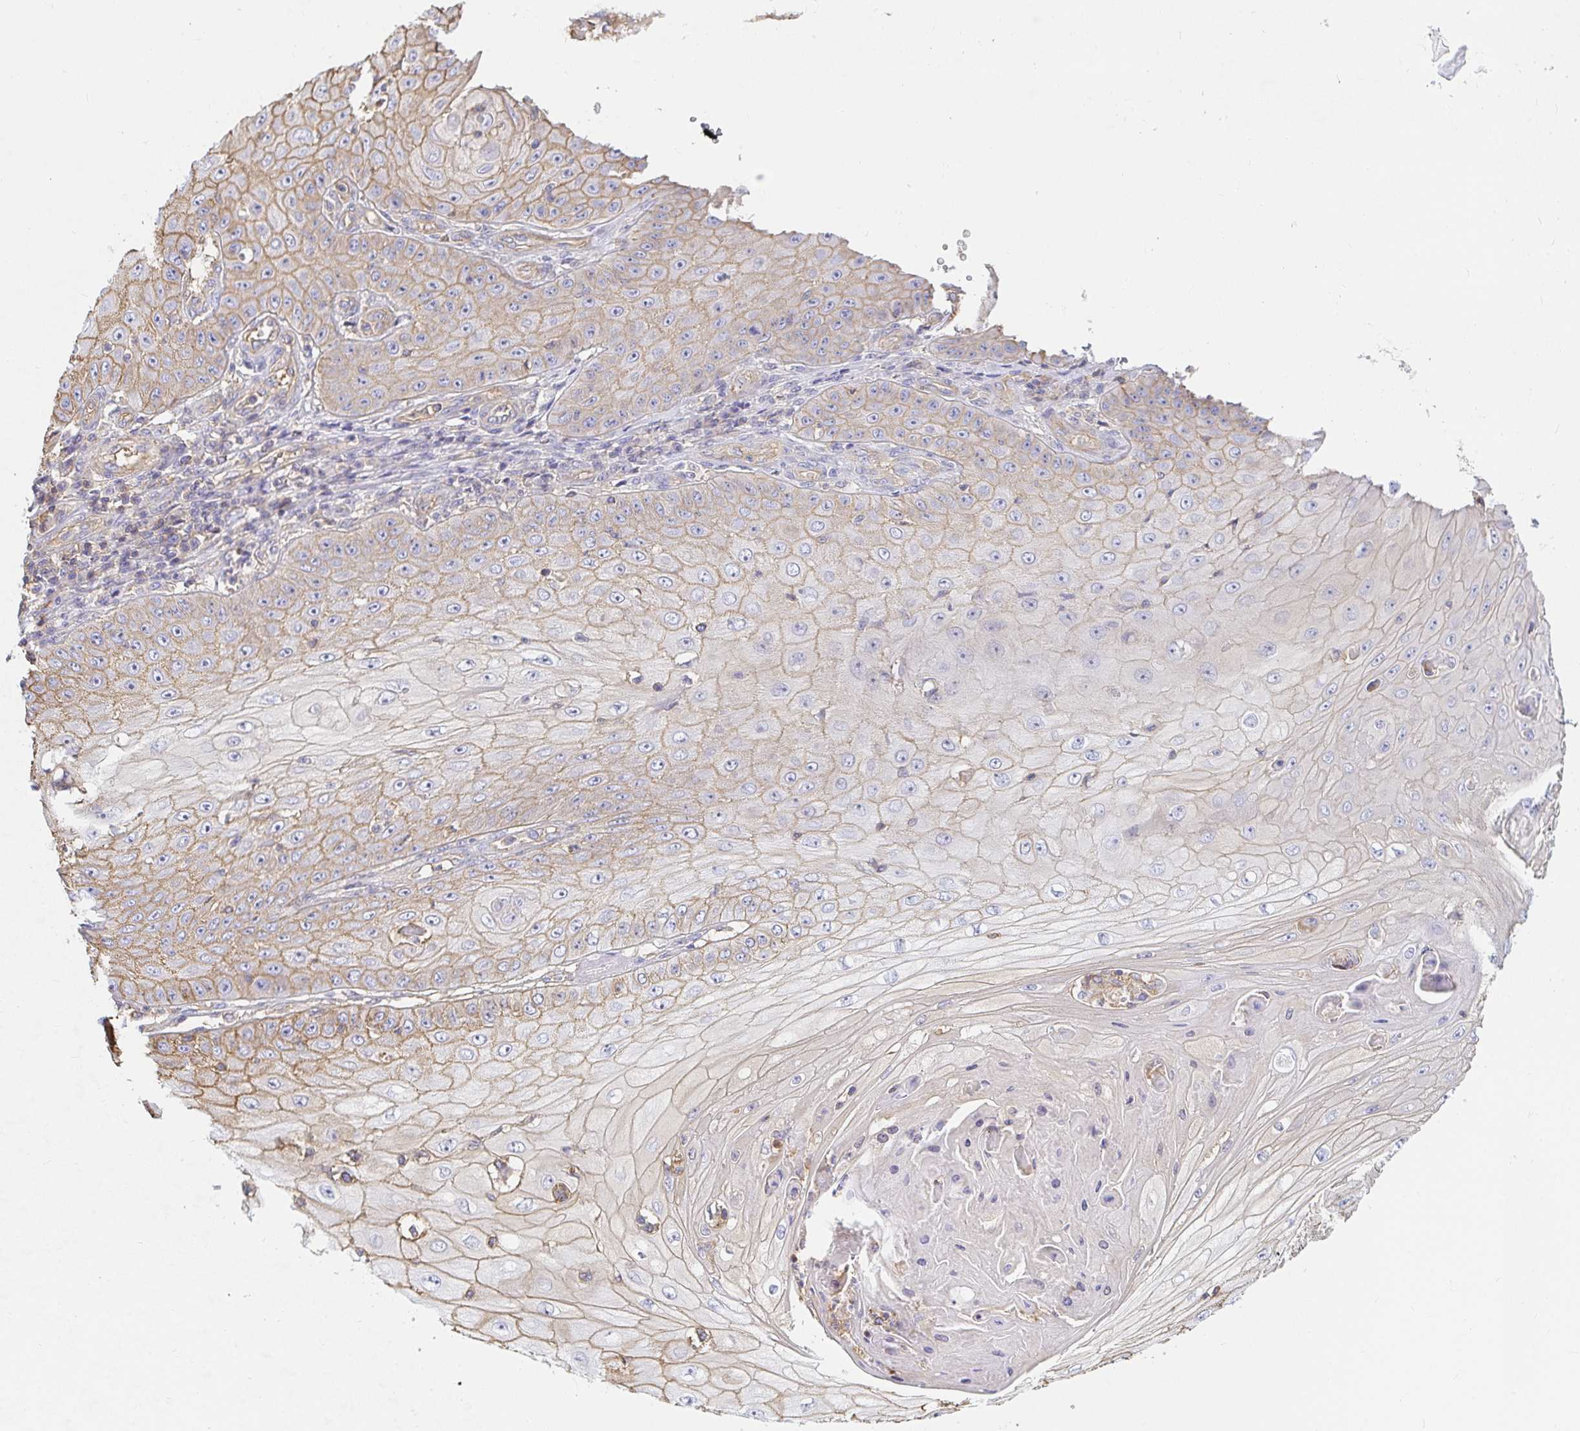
{"staining": {"intensity": "moderate", "quantity": "25%-75%", "location": "cytoplasmic/membranous"}, "tissue": "skin cancer", "cell_type": "Tumor cells", "image_type": "cancer", "snomed": [{"axis": "morphology", "description": "Squamous cell carcinoma, NOS"}, {"axis": "topography", "description": "Skin"}], "caption": "Human squamous cell carcinoma (skin) stained with a brown dye shows moderate cytoplasmic/membranous positive staining in approximately 25%-75% of tumor cells.", "gene": "TSPAN19", "patient": {"sex": "male", "age": 70}}